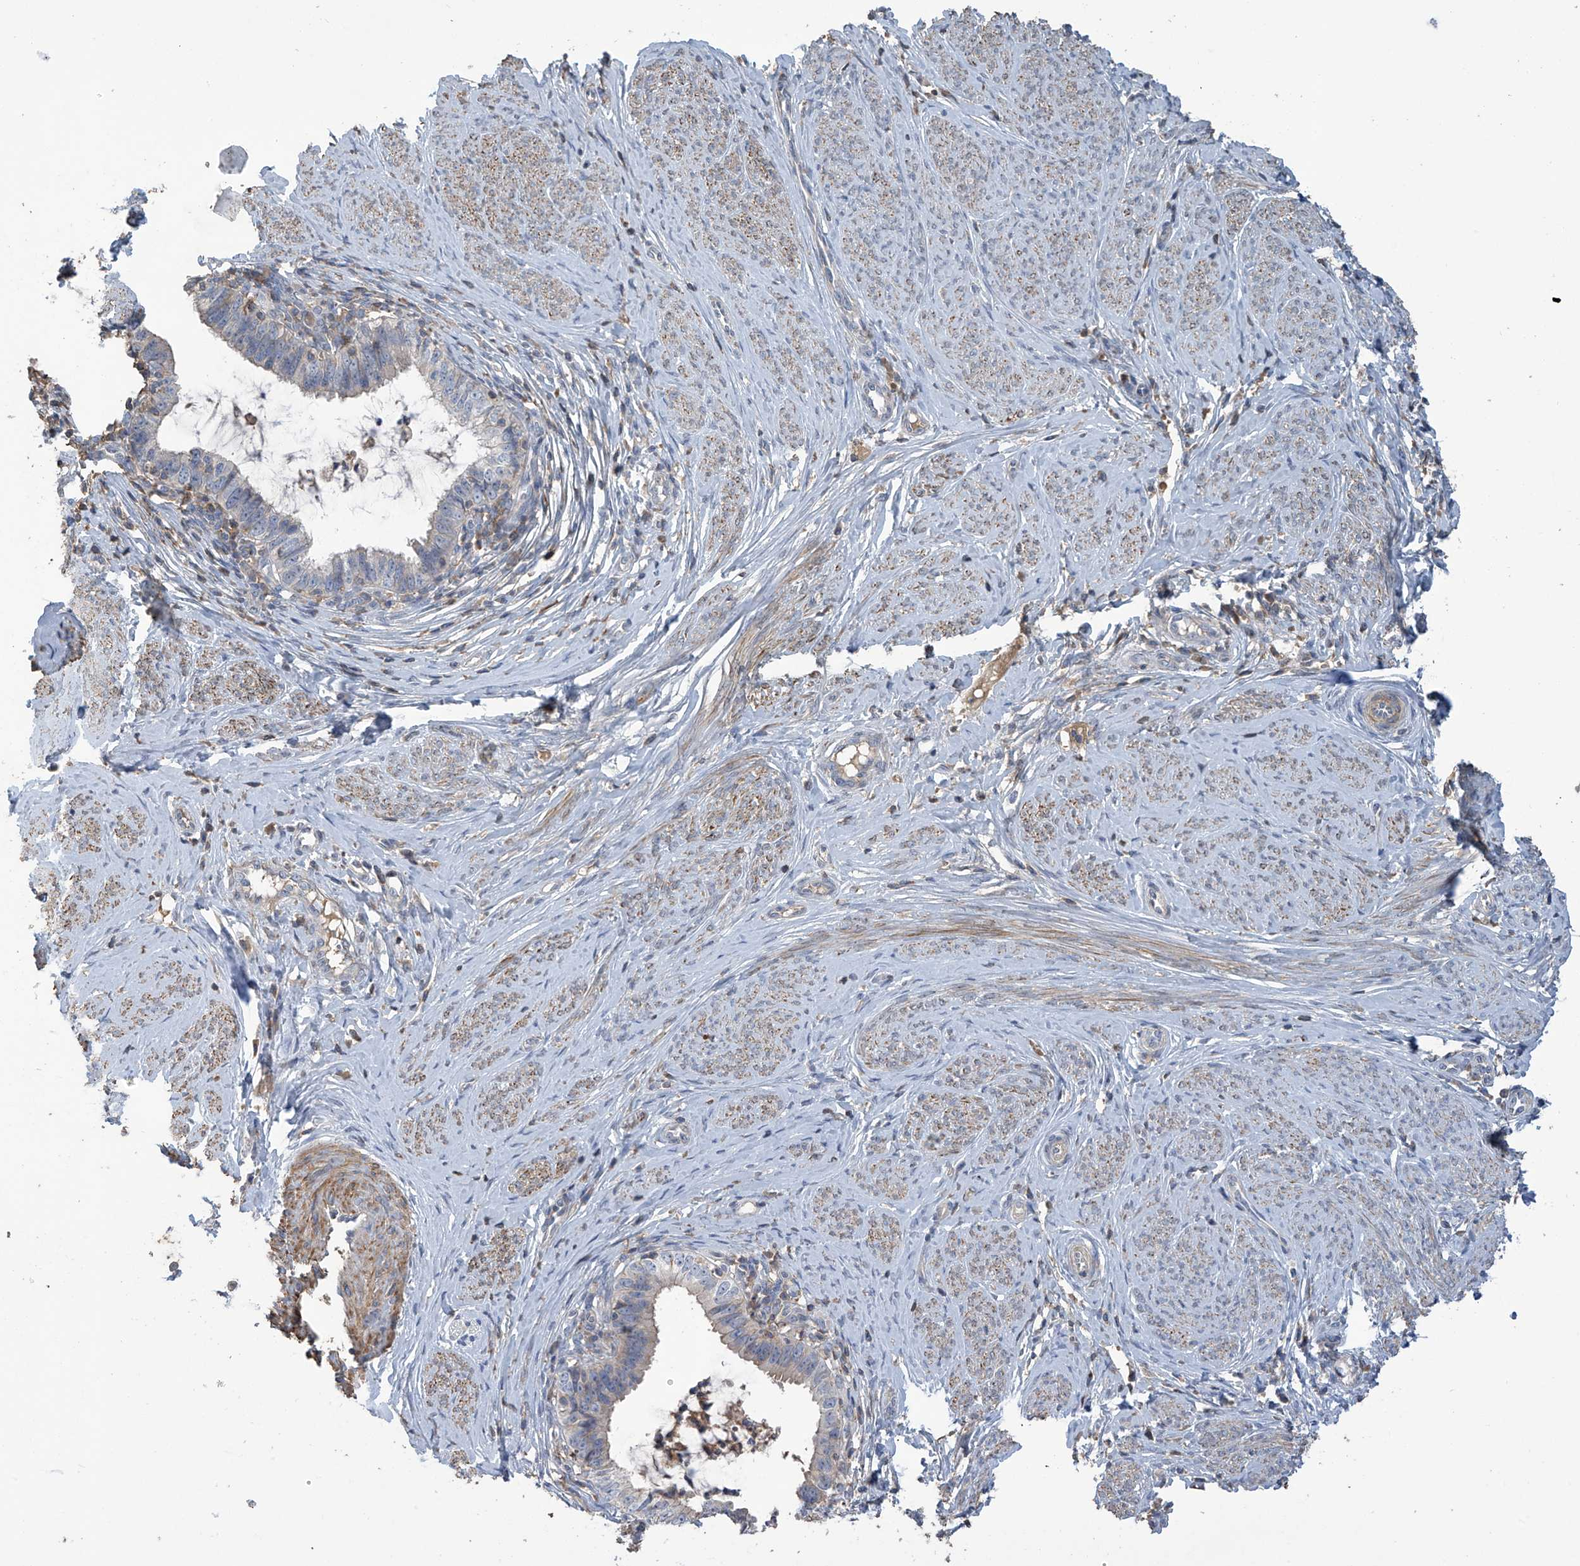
{"staining": {"intensity": "weak", "quantity": "<25%", "location": "cytoplasmic/membranous"}, "tissue": "cervical cancer", "cell_type": "Tumor cells", "image_type": "cancer", "snomed": [{"axis": "morphology", "description": "Adenocarcinoma, NOS"}, {"axis": "topography", "description": "Cervix"}], "caption": "DAB immunohistochemical staining of human cervical adenocarcinoma demonstrates no significant expression in tumor cells.", "gene": "SLFN14", "patient": {"sex": "female", "age": 36}}